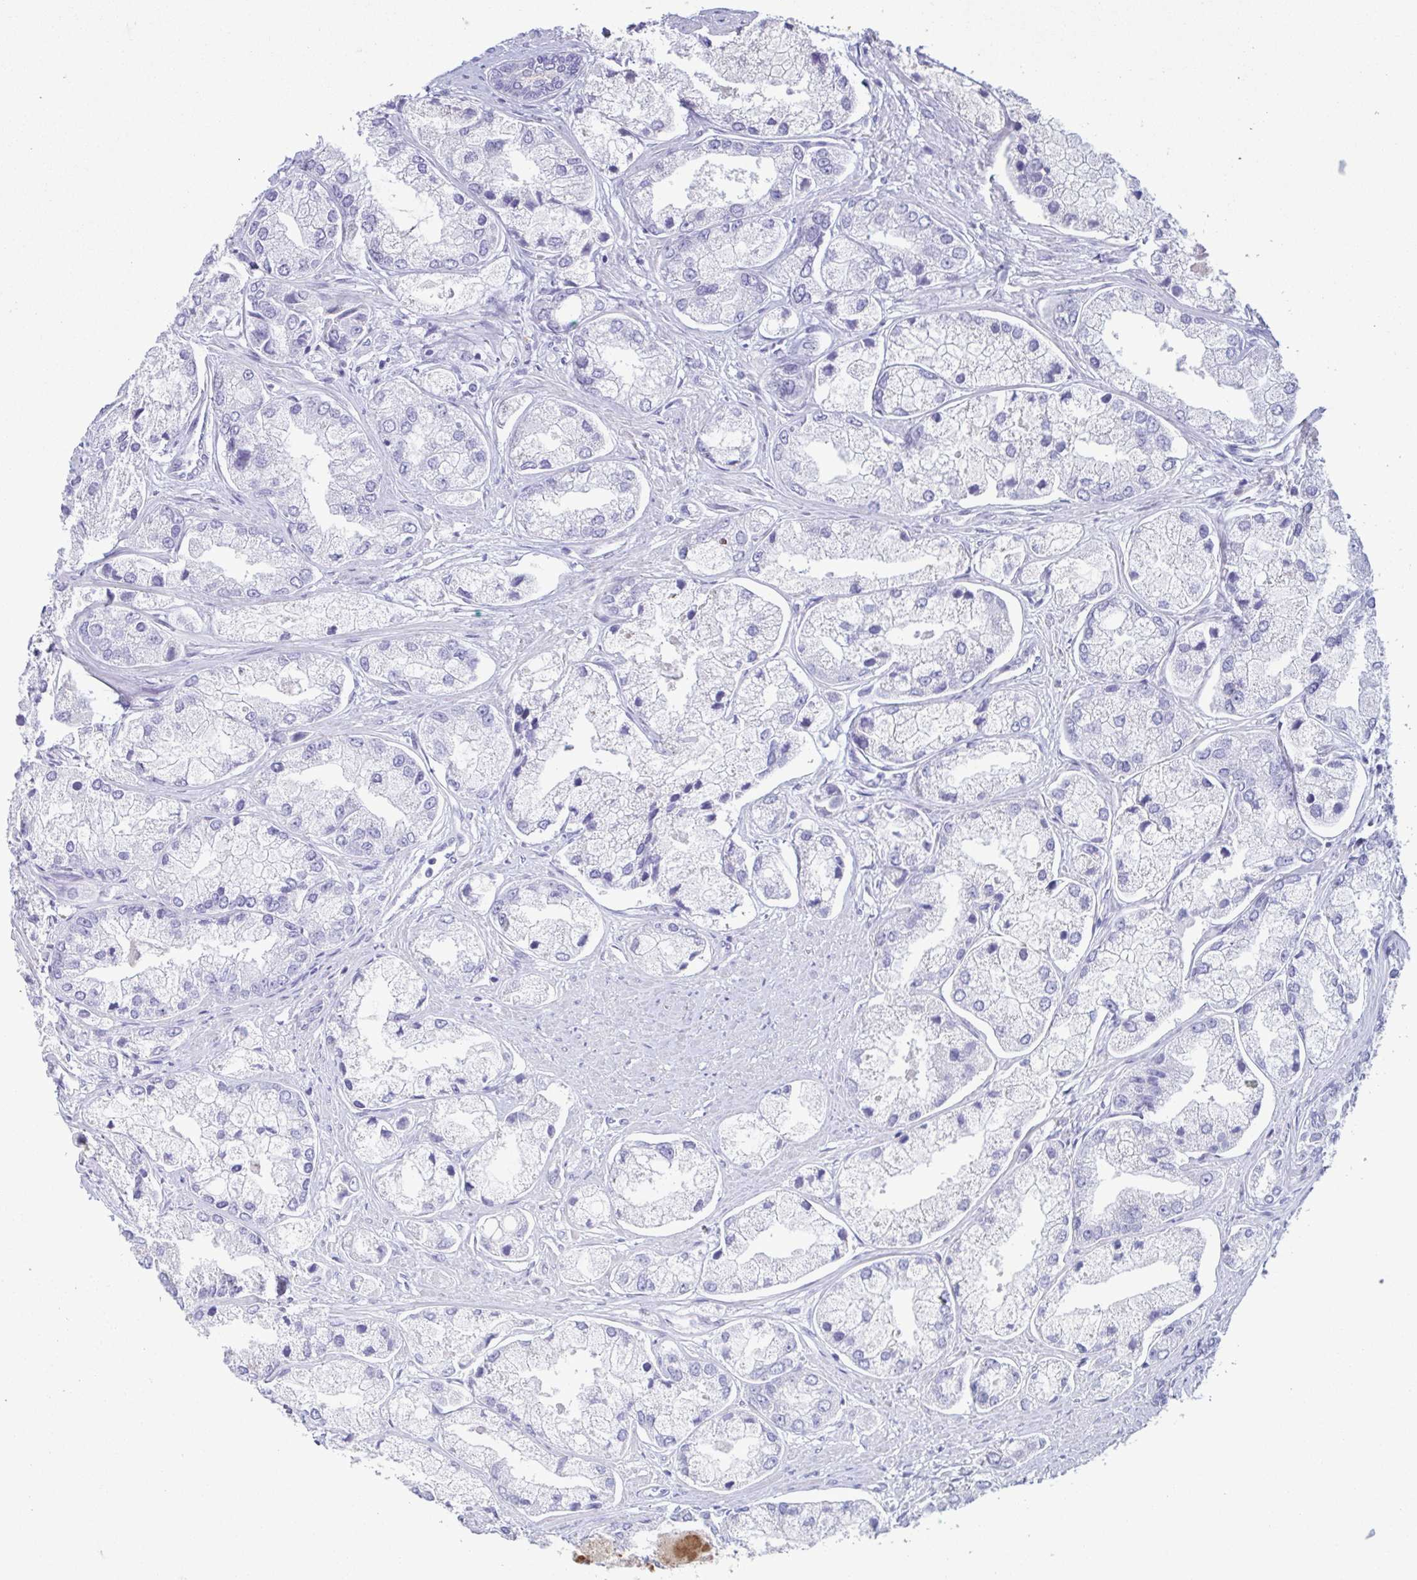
{"staining": {"intensity": "negative", "quantity": "none", "location": "none"}, "tissue": "prostate cancer", "cell_type": "Tumor cells", "image_type": "cancer", "snomed": [{"axis": "morphology", "description": "Adenocarcinoma, Low grade"}, {"axis": "topography", "description": "Prostate"}], "caption": "Prostate cancer was stained to show a protein in brown. There is no significant staining in tumor cells.", "gene": "LTF", "patient": {"sex": "male", "age": 69}}